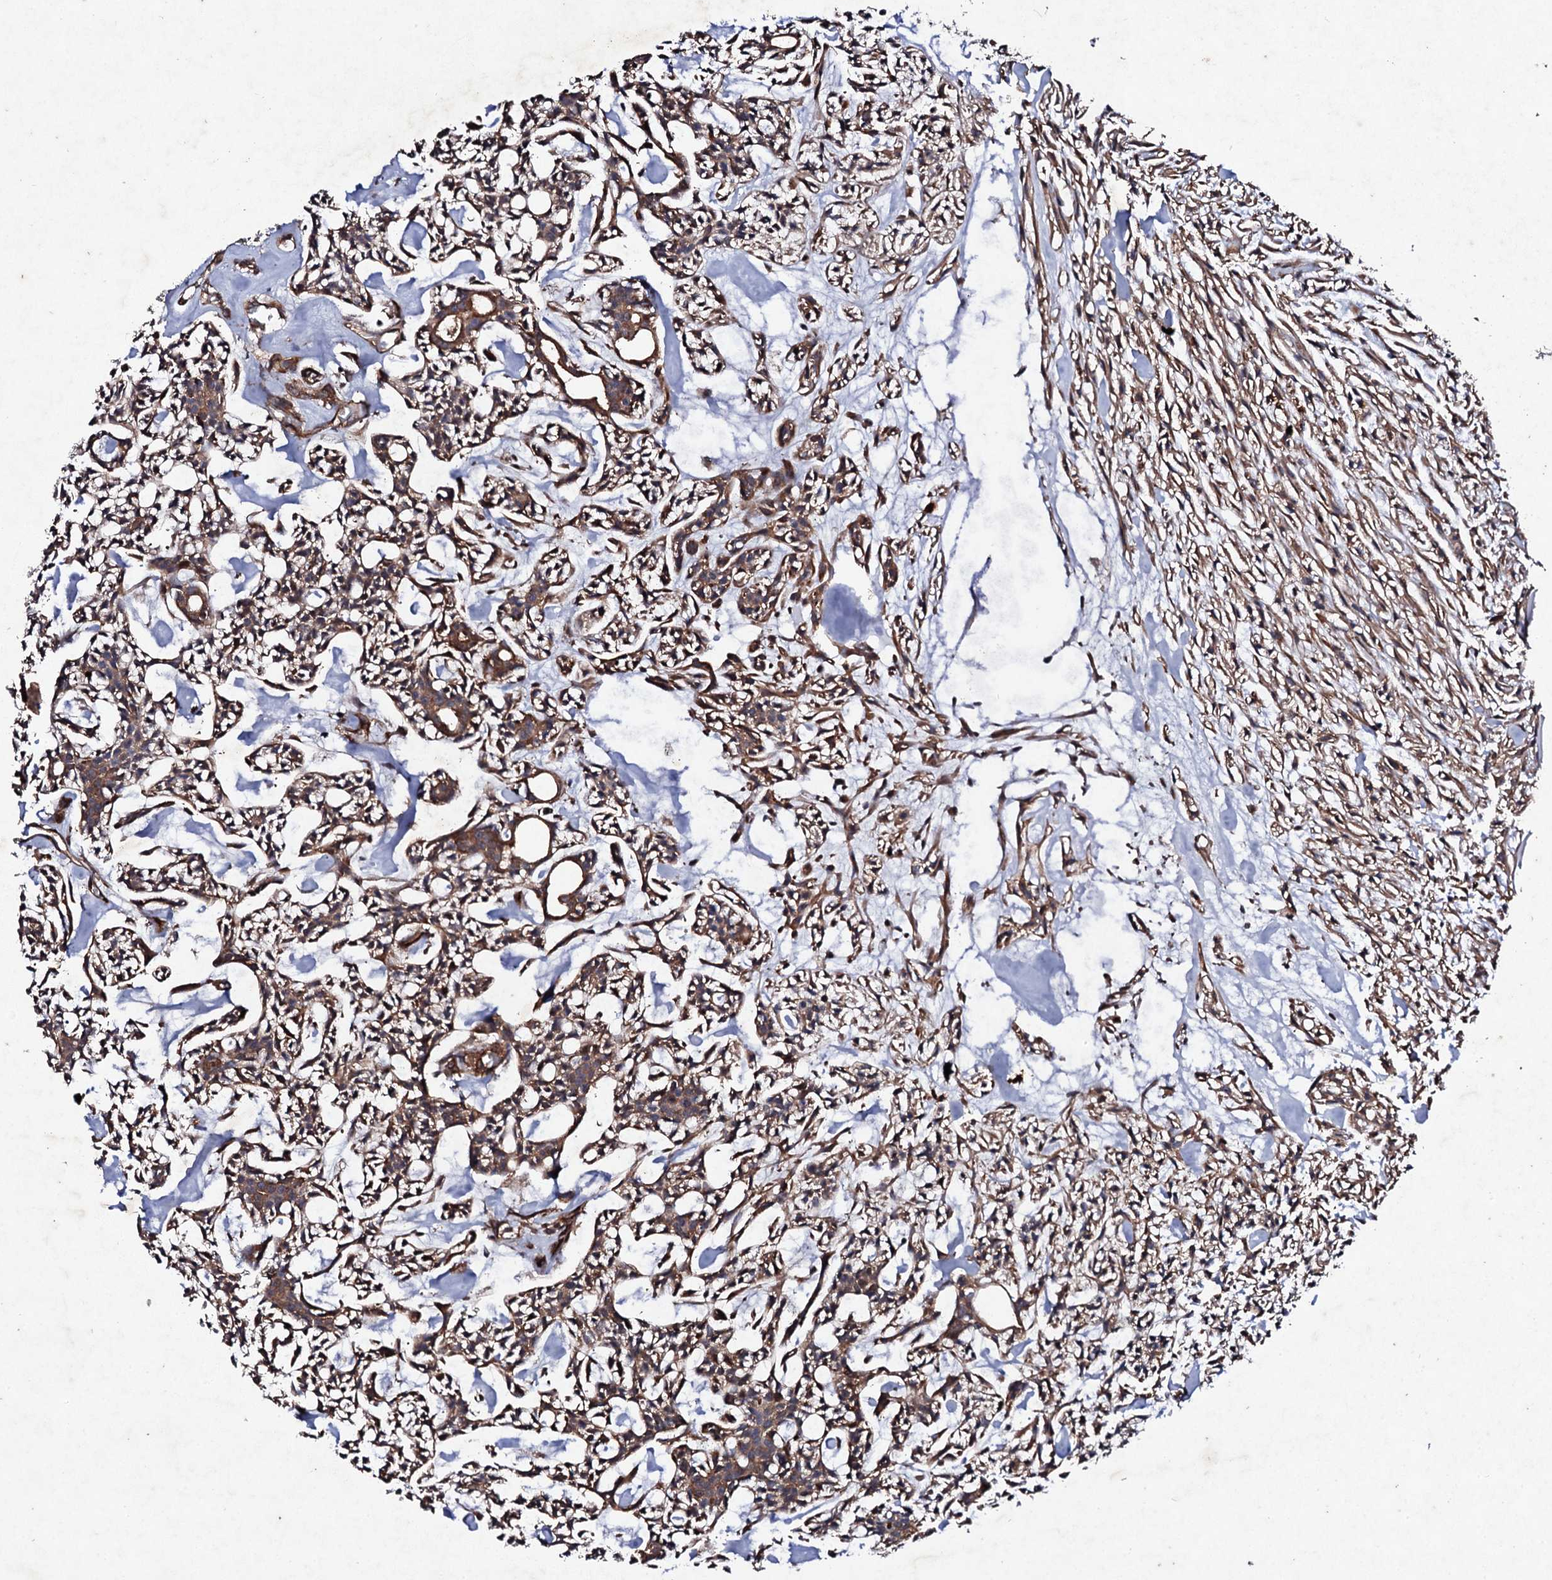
{"staining": {"intensity": "moderate", "quantity": ">75%", "location": "cytoplasmic/membranous"}, "tissue": "head and neck cancer", "cell_type": "Tumor cells", "image_type": "cancer", "snomed": [{"axis": "morphology", "description": "Adenocarcinoma, NOS"}, {"axis": "topography", "description": "Salivary gland"}, {"axis": "topography", "description": "Head-Neck"}], "caption": "Protein staining of head and neck adenocarcinoma tissue exhibits moderate cytoplasmic/membranous staining in about >75% of tumor cells.", "gene": "MOCOS", "patient": {"sex": "male", "age": 55}}